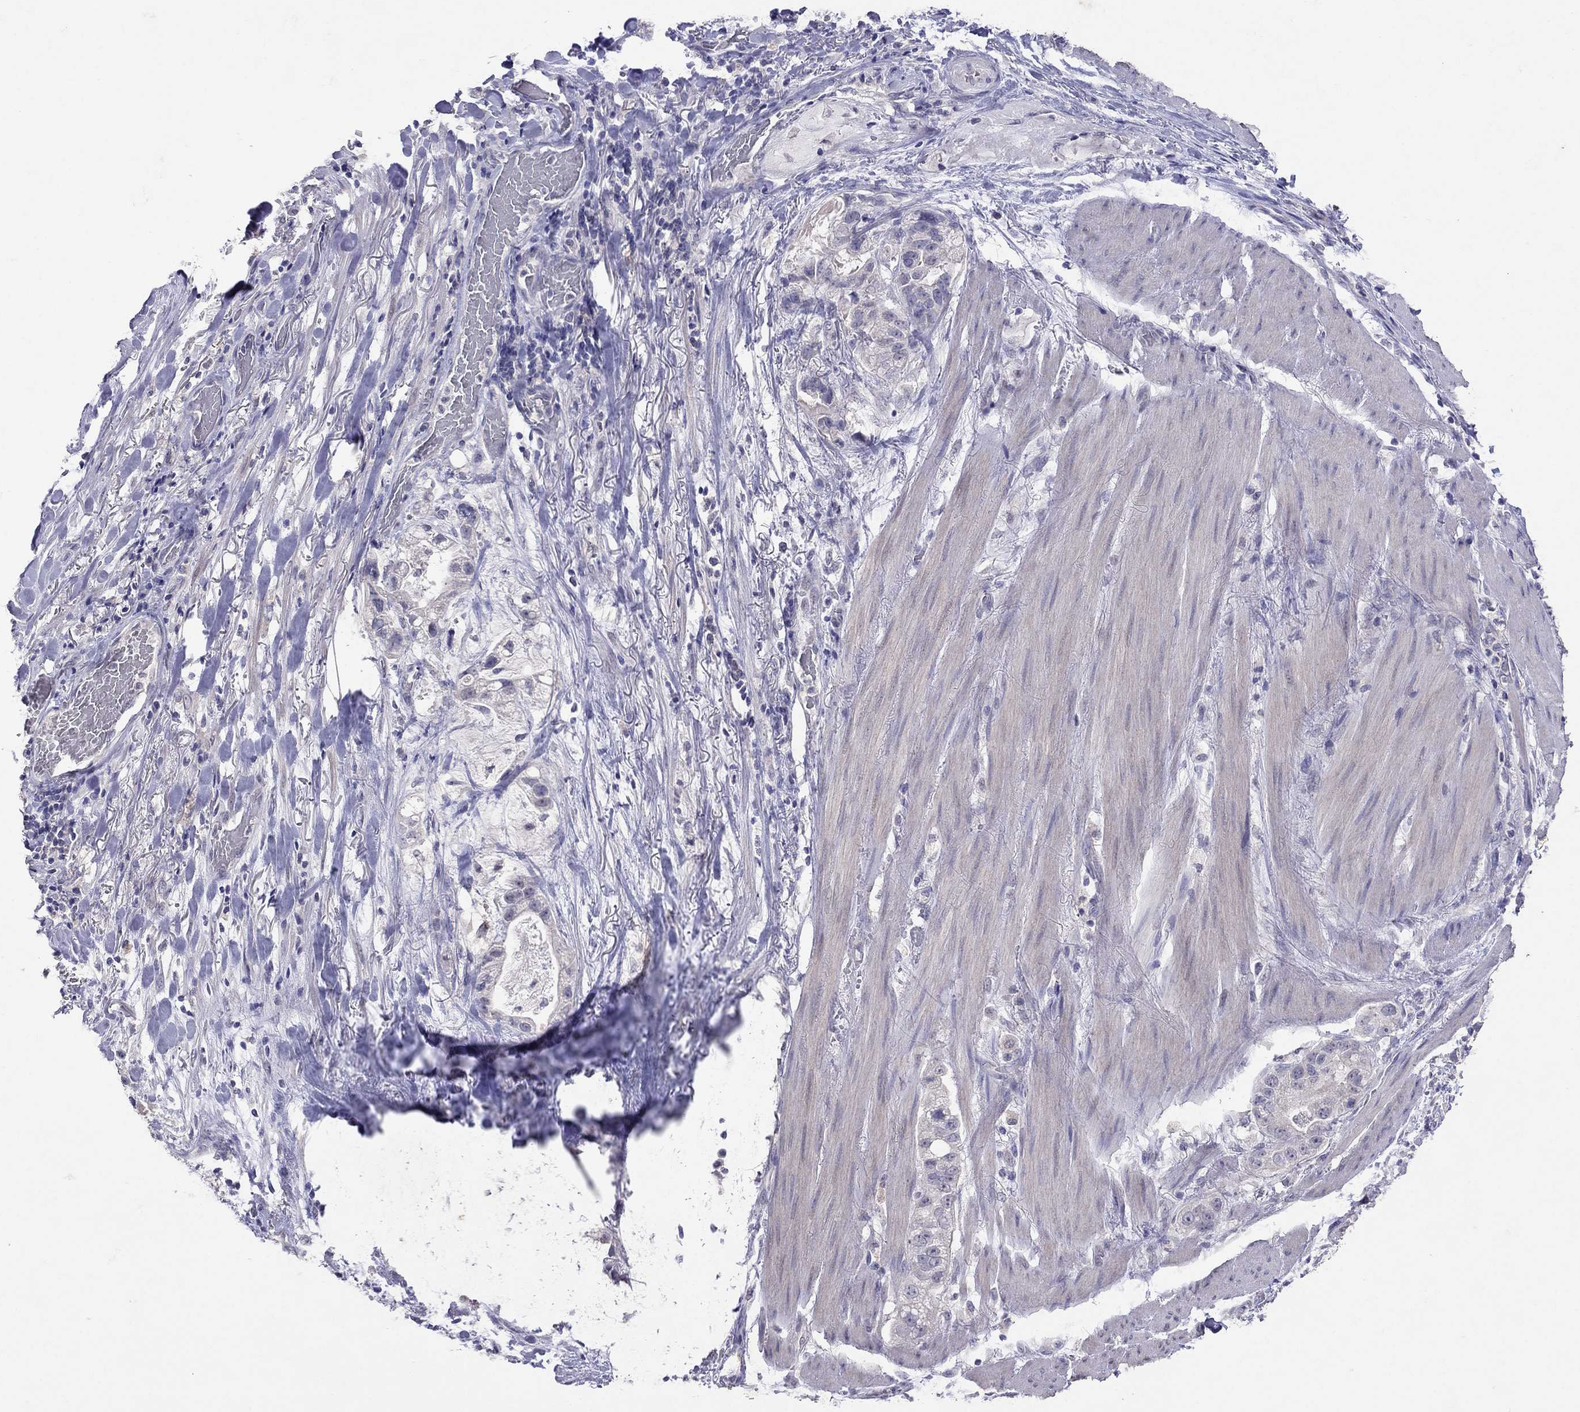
{"staining": {"intensity": "negative", "quantity": "none", "location": "none"}, "tissue": "stomach cancer", "cell_type": "Tumor cells", "image_type": "cancer", "snomed": [{"axis": "morphology", "description": "Adenocarcinoma, NOS"}, {"axis": "topography", "description": "Stomach"}], "caption": "An IHC image of stomach cancer (adenocarcinoma) is shown. There is no staining in tumor cells of stomach cancer (adenocarcinoma).", "gene": "FST", "patient": {"sex": "male", "age": 59}}